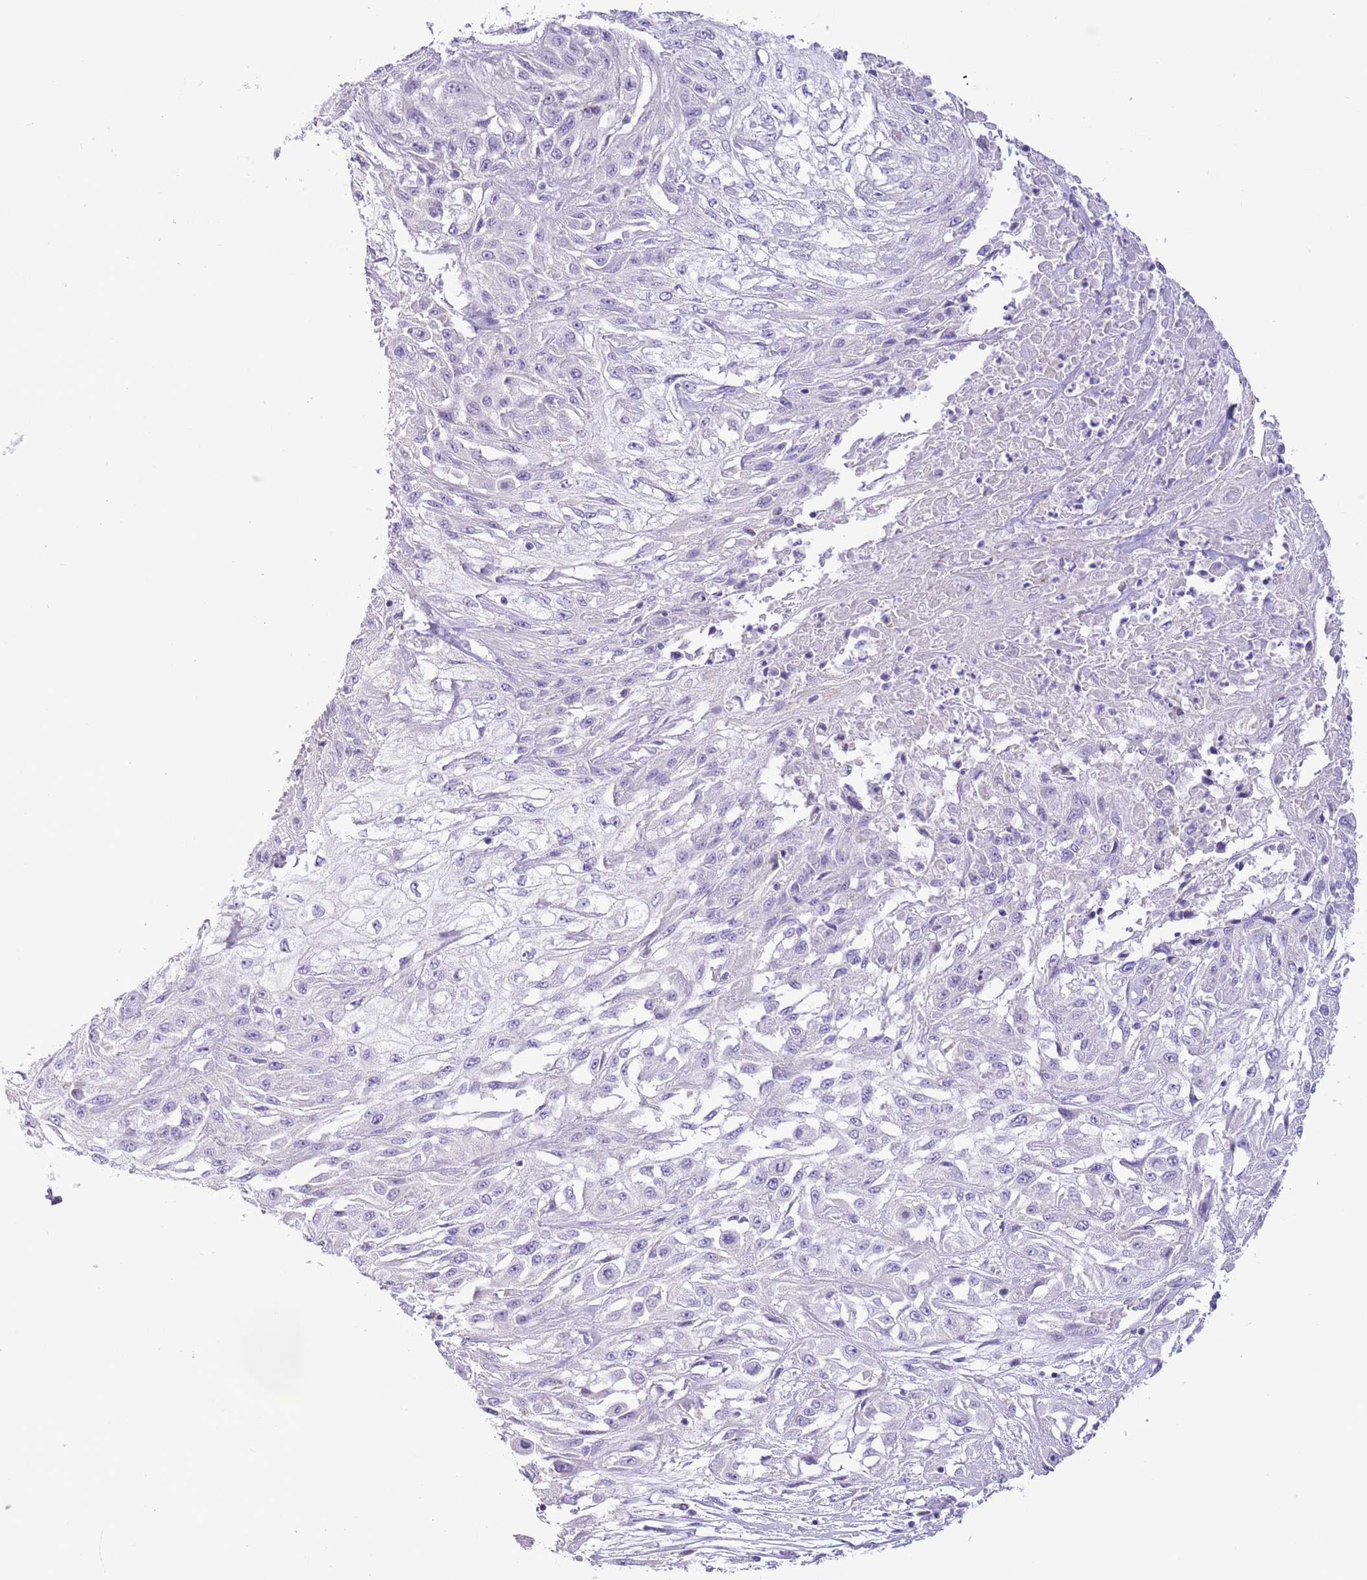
{"staining": {"intensity": "negative", "quantity": "none", "location": "none"}, "tissue": "skin cancer", "cell_type": "Tumor cells", "image_type": "cancer", "snomed": [{"axis": "morphology", "description": "Squamous cell carcinoma, NOS"}, {"axis": "morphology", "description": "Squamous cell carcinoma, metastatic, NOS"}, {"axis": "topography", "description": "Skin"}, {"axis": "topography", "description": "Lymph node"}], "caption": "Tumor cells show no significant positivity in squamous cell carcinoma (skin).", "gene": "ZNF697", "patient": {"sex": "male", "age": 75}}